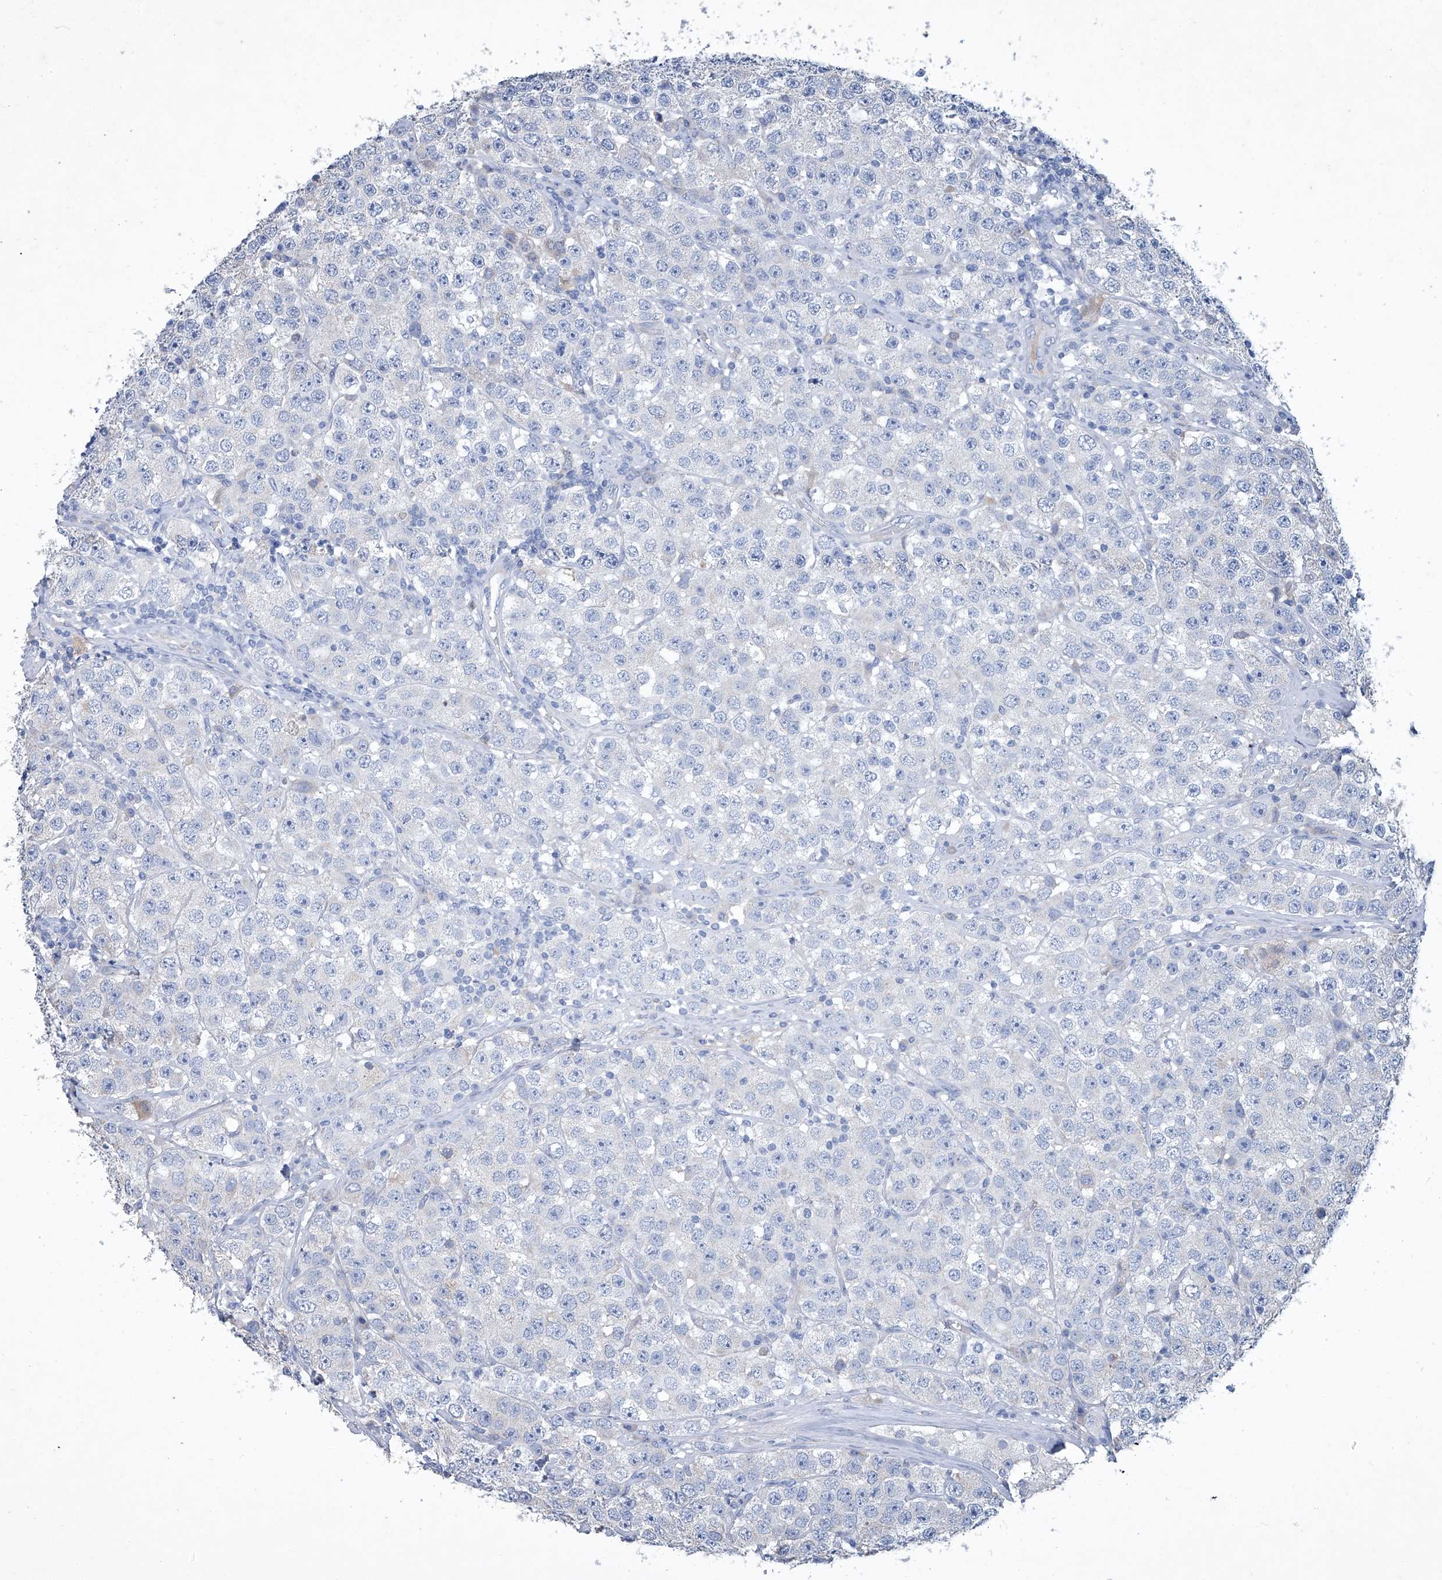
{"staining": {"intensity": "negative", "quantity": "none", "location": "none"}, "tissue": "testis cancer", "cell_type": "Tumor cells", "image_type": "cancer", "snomed": [{"axis": "morphology", "description": "Seminoma, NOS"}, {"axis": "topography", "description": "Testis"}], "caption": "IHC photomicrograph of neoplastic tissue: human testis seminoma stained with DAB displays no significant protein expression in tumor cells.", "gene": "MTARC1", "patient": {"sex": "male", "age": 28}}